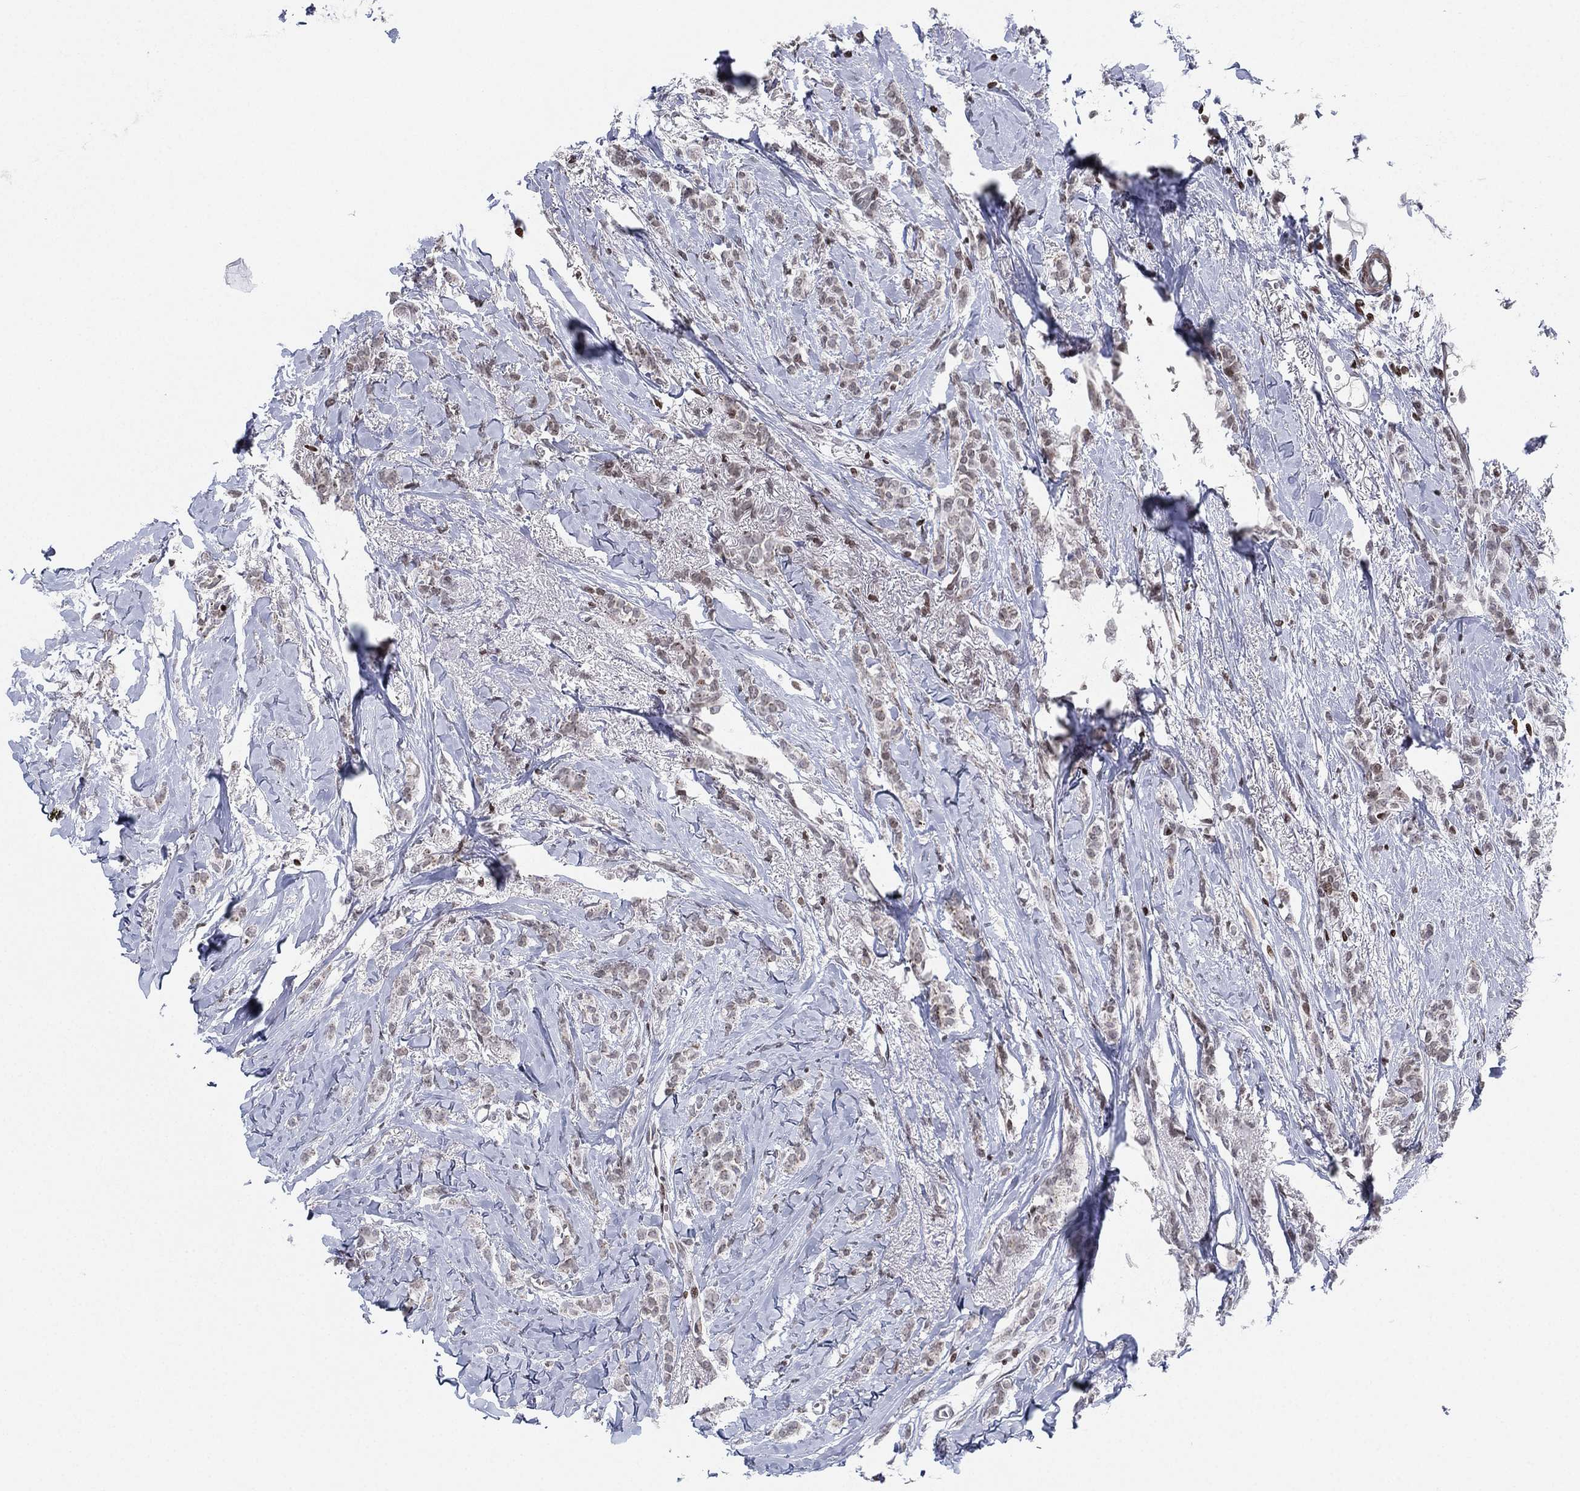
{"staining": {"intensity": "weak", "quantity": "<25%", "location": "nuclear"}, "tissue": "breast cancer", "cell_type": "Tumor cells", "image_type": "cancer", "snomed": [{"axis": "morphology", "description": "Duct carcinoma"}, {"axis": "topography", "description": "Breast"}], "caption": "Immunohistochemical staining of breast infiltrating ductal carcinoma demonstrates no significant expression in tumor cells.", "gene": "MFSD14A", "patient": {"sex": "female", "age": 85}}